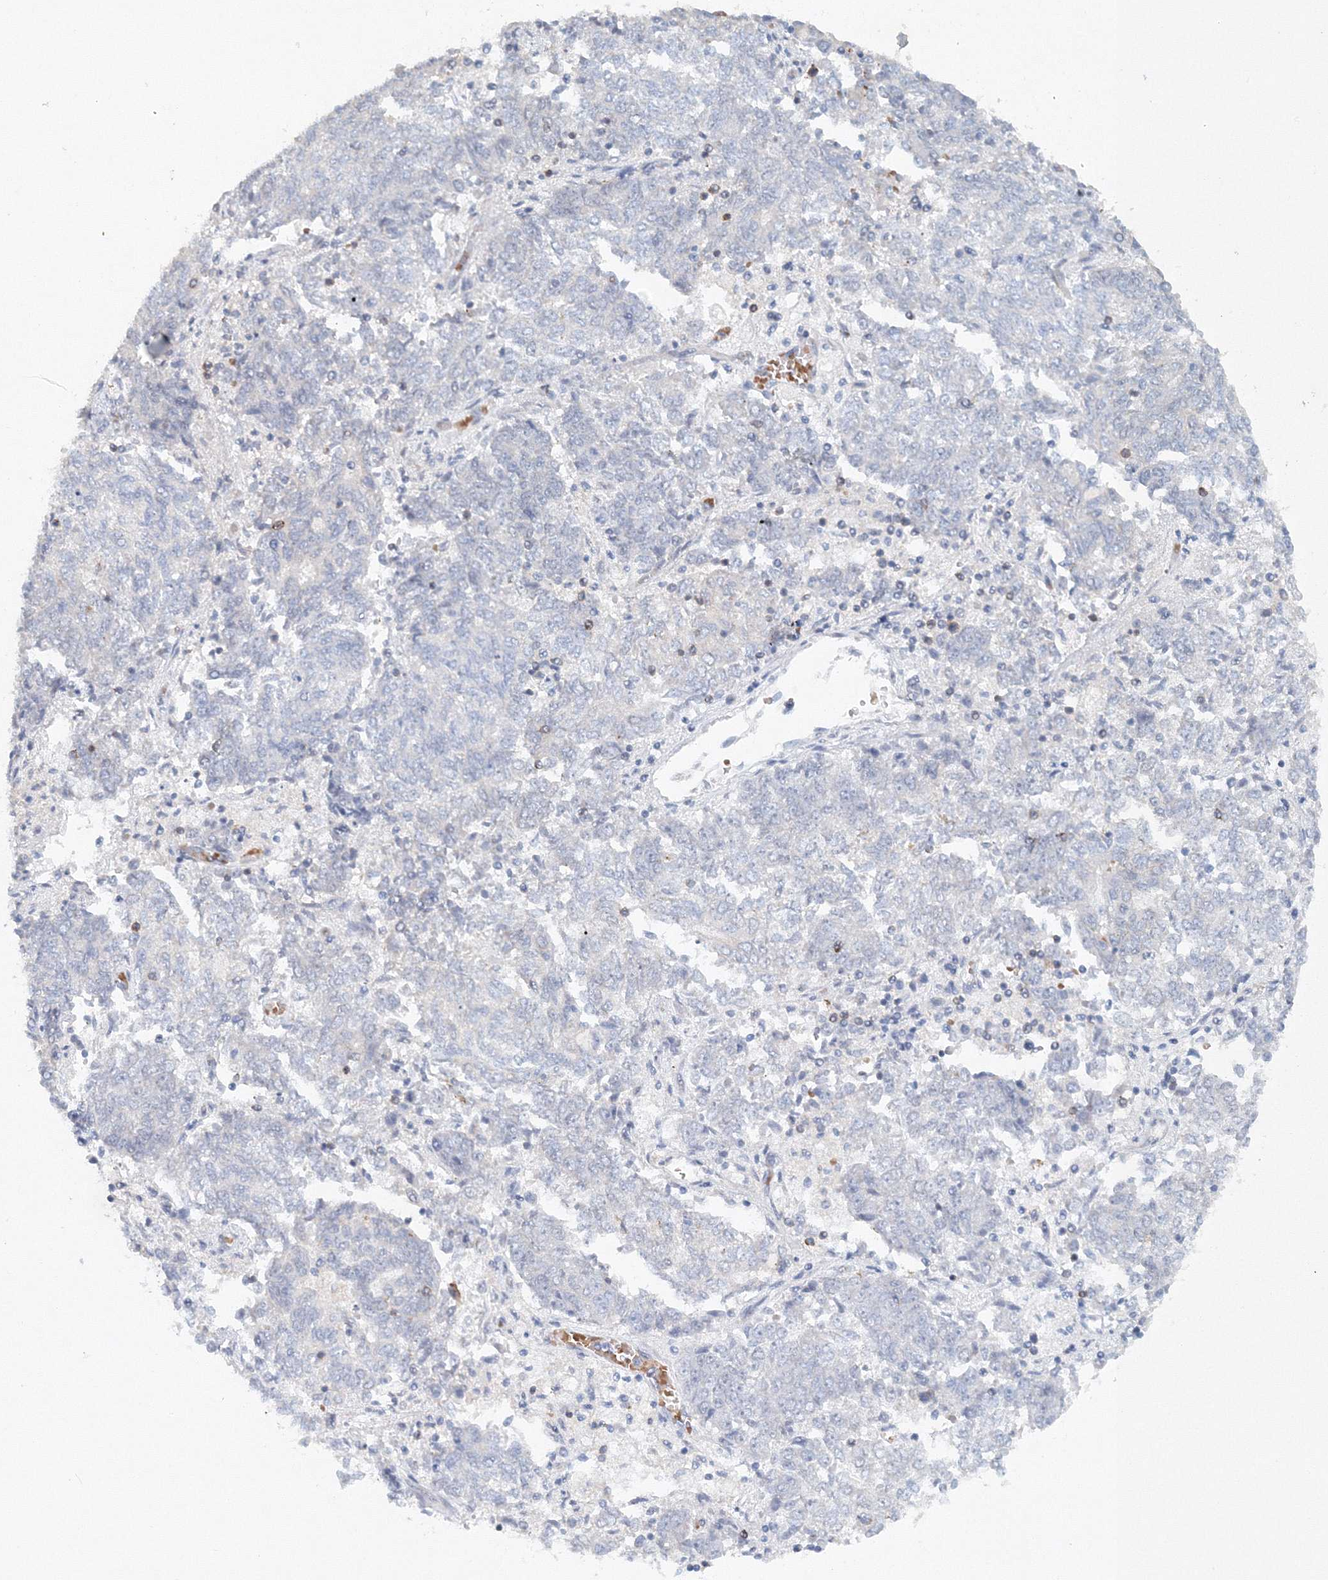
{"staining": {"intensity": "negative", "quantity": "none", "location": "none"}, "tissue": "endometrial cancer", "cell_type": "Tumor cells", "image_type": "cancer", "snomed": [{"axis": "morphology", "description": "Adenocarcinoma, NOS"}, {"axis": "topography", "description": "Endometrium"}], "caption": "This is an immunohistochemistry (IHC) image of human adenocarcinoma (endometrial). There is no positivity in tumor cells.", "gene": "SH3BP5", "patient": {"sex": "female", "age": 80}}